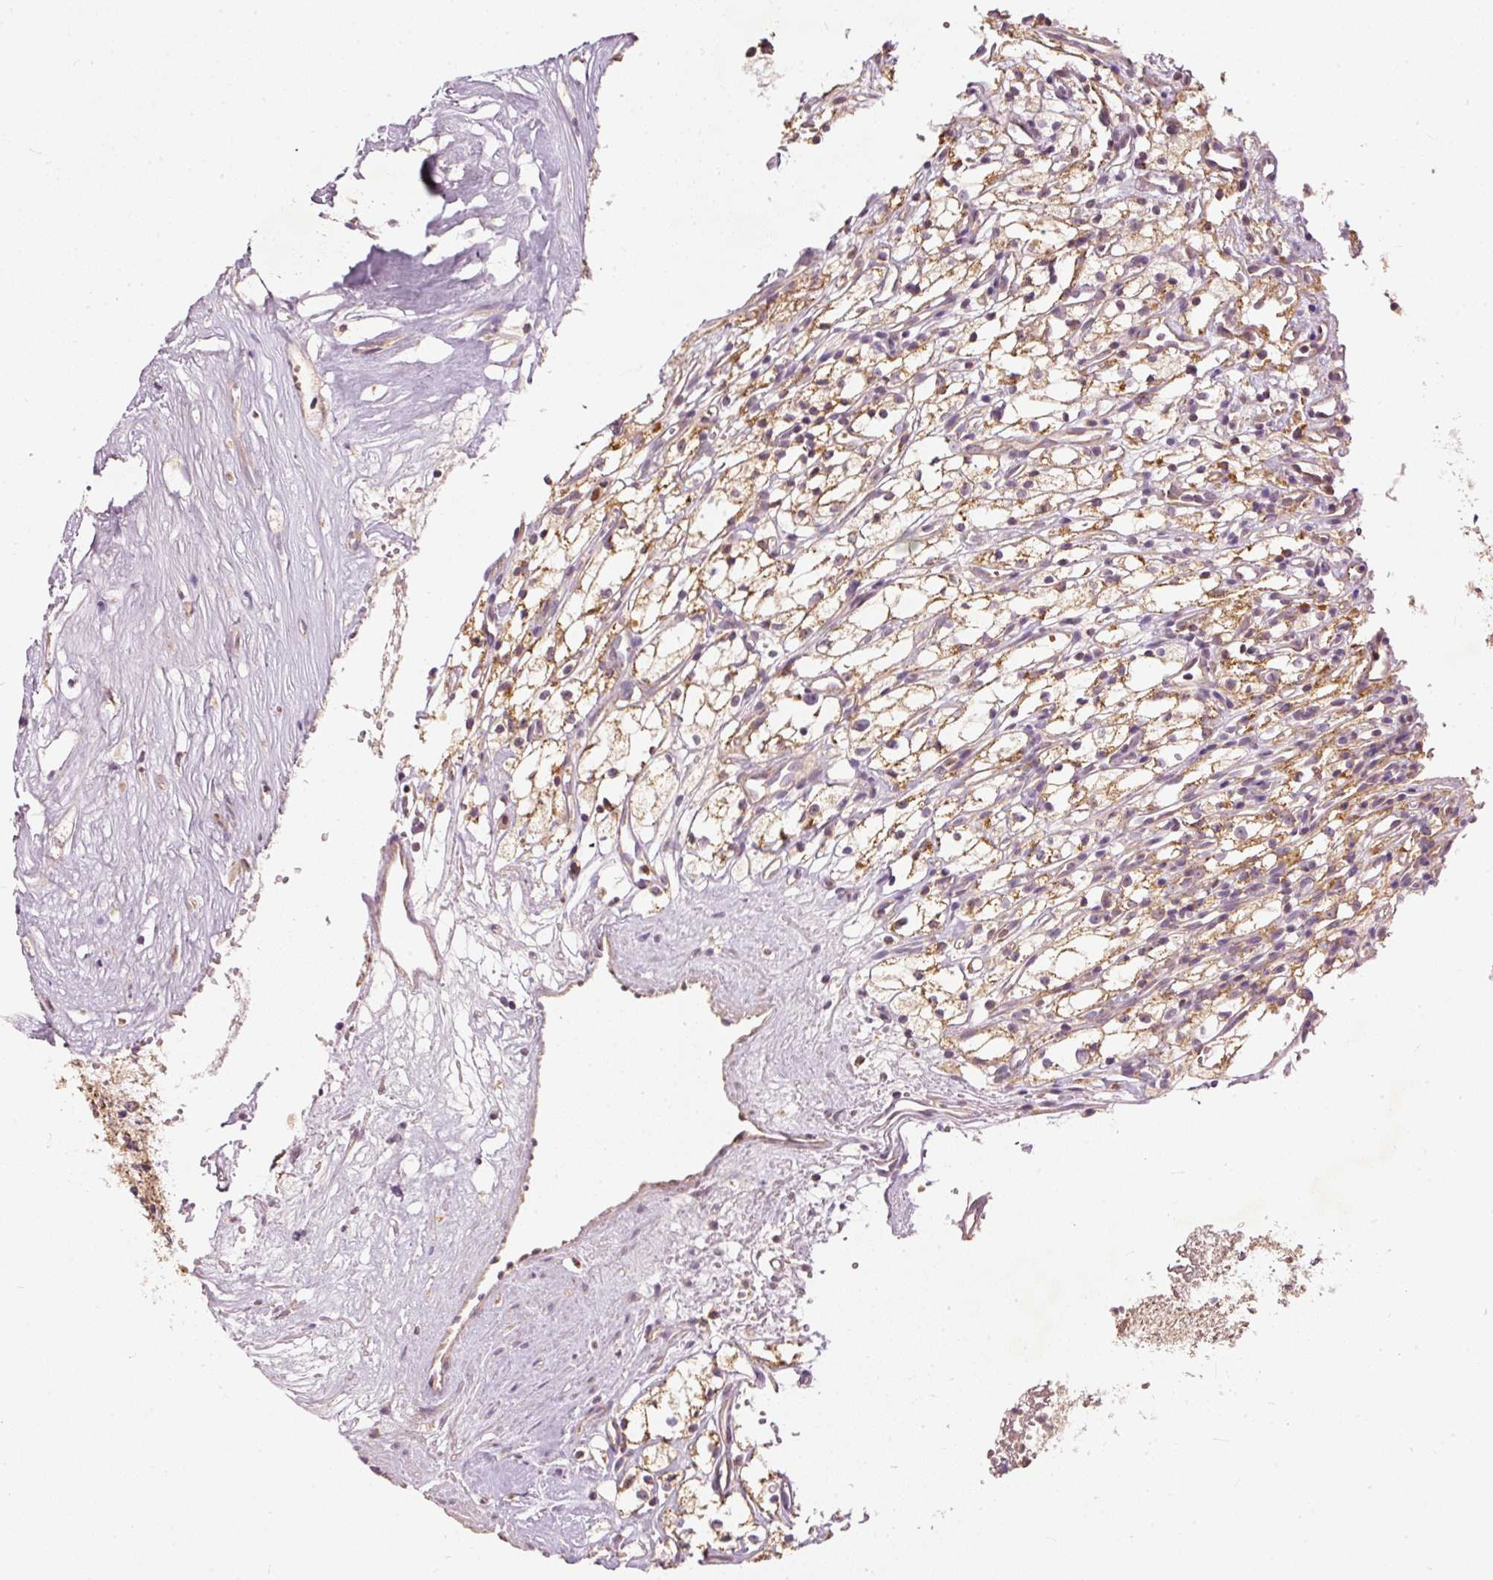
{"staining": {"intensity": "moderate", "quantity": ">75%", "location": "cytoplasmic/membranous"}, "tissue": "renal cancer", "cell_type": "Tumor cells", "image_type": "cancer", "snomed": [{"axis": "morphology", "description": "Adenocarcinoma, NOS"}, {"axis": "topography", "description": "Kidney"}], "caption": "The histopathology image reveals a brown stain indicating the presence of a protein in the cytoplasmic/membranous of tumor cells in renal cancer (adenocarcinoma). (DAB (3,3'-diaminobenzidine) IHC, brown staining for protein, blue staining for nuclei).", "gene": "PSENEN", "patient": {"sex": "male", "age": 59}}